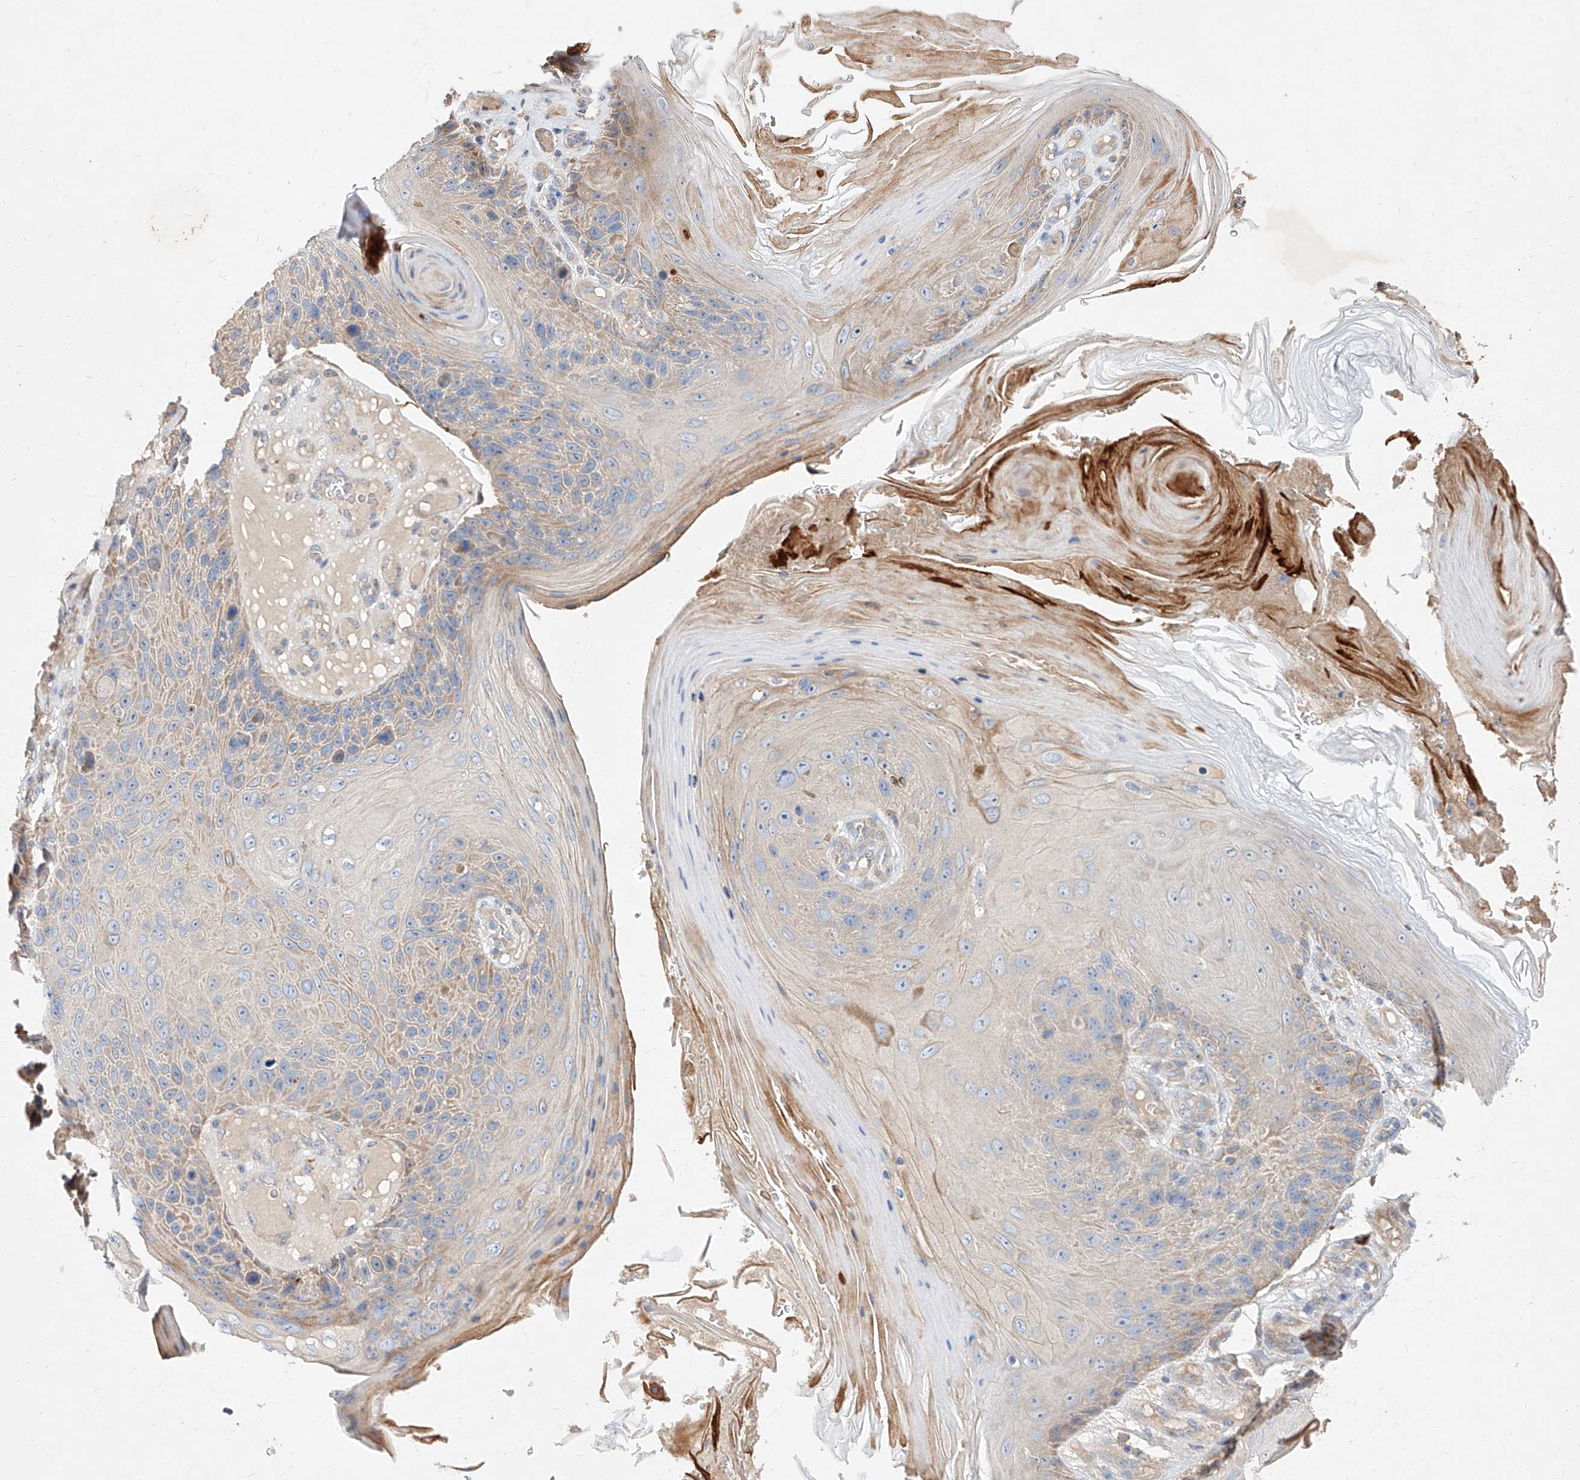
{"staining": {"intensity": "weak", "quantity": "<25%", "location": "cytoplasmic/membranous"}, "tissue": "skin cancer", "cell_type": "Tumor cells", "image_type": "cancer", "snomed": [{"axis": "morphology", "description": "Squamous cell carcinoma, NOS"}, {"axis": "topography", "description": "Skin"}], "caption": "Immunohistochemistry (IHC) of skin cancer (squamous cell carcinoma) shows no positivity in tumor cells.", "gene": "DIRAS3", "patient": {"sex": "female", "age": 88}}